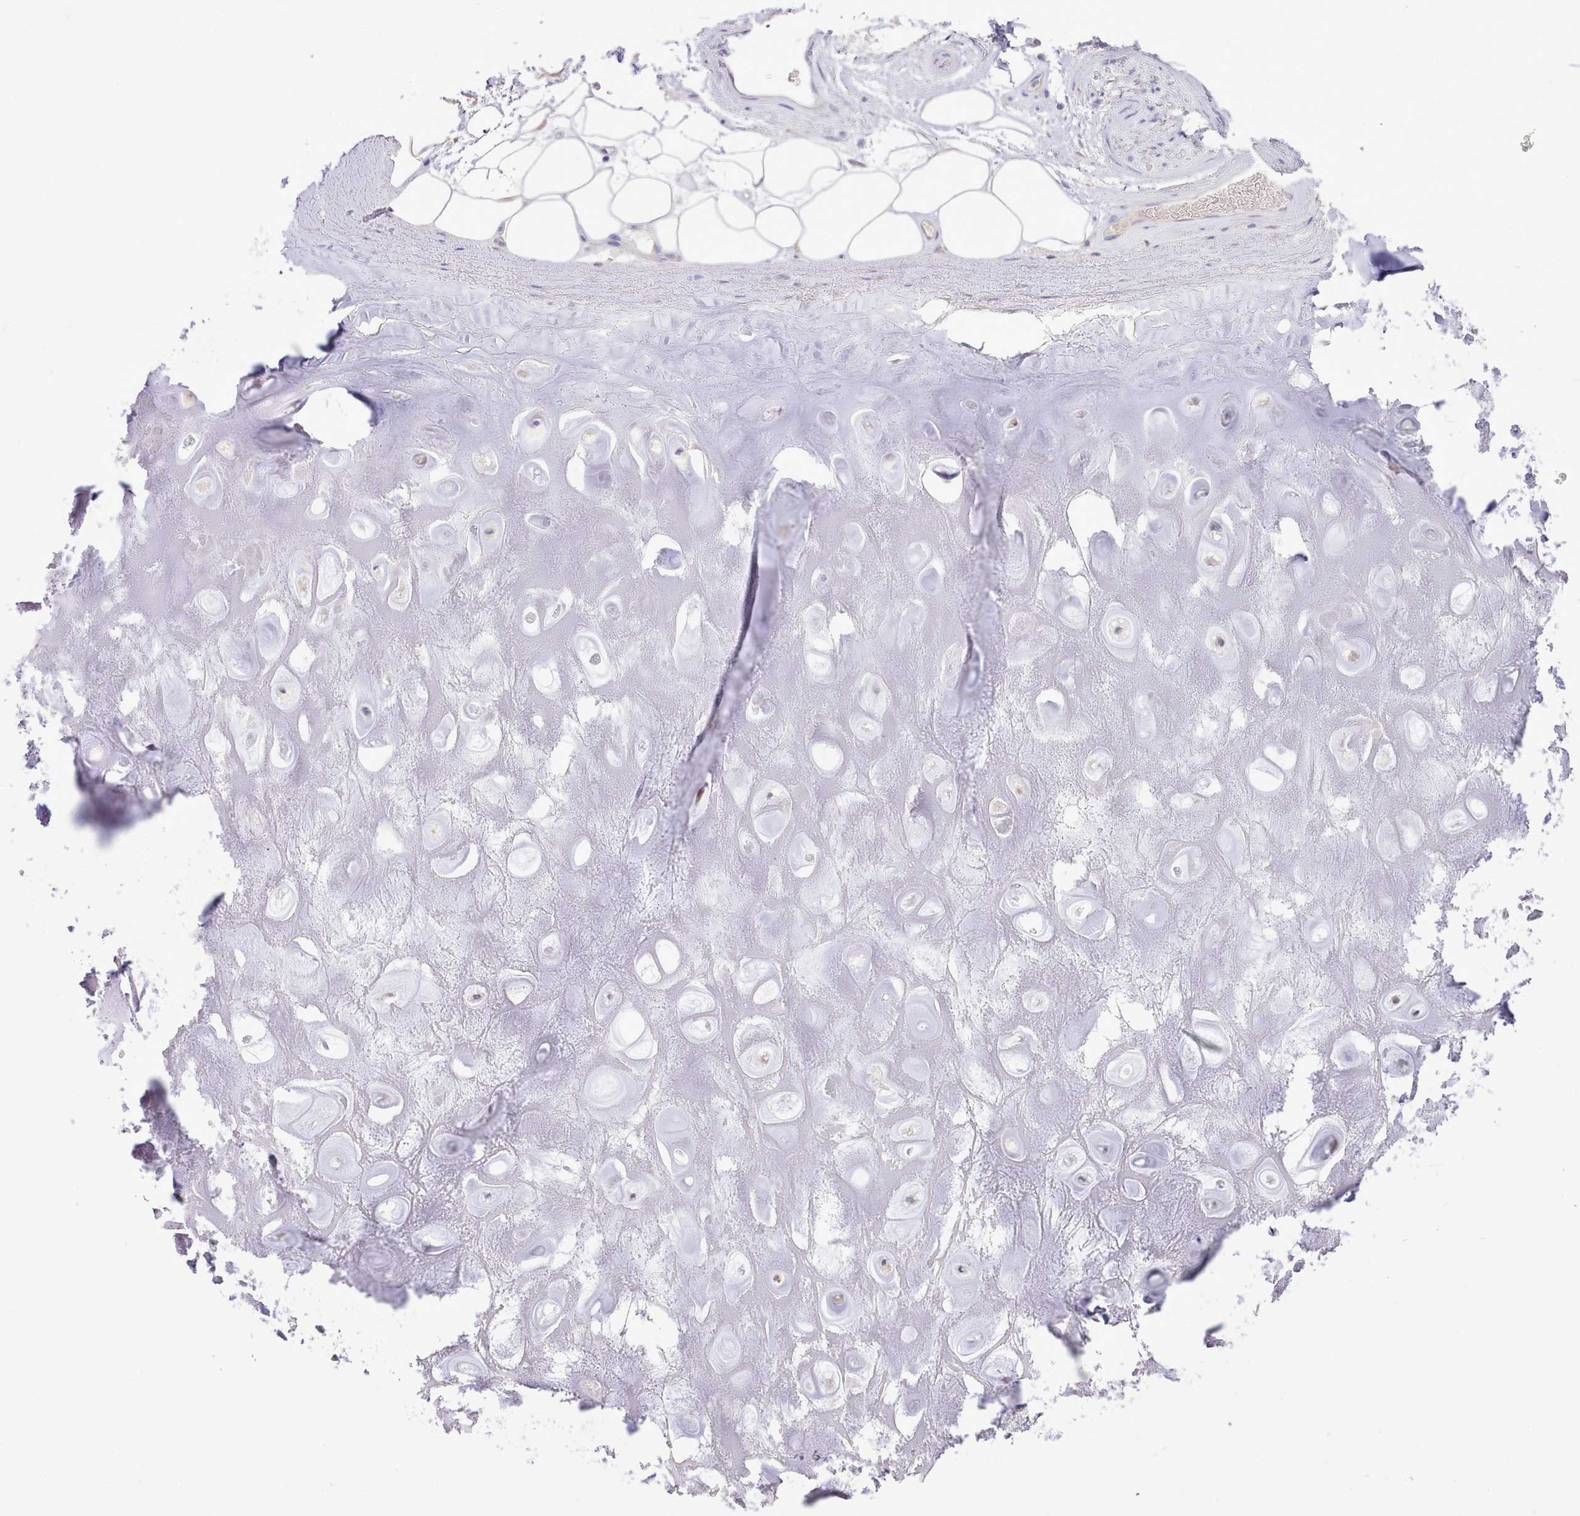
{"staining": {"intensity": "negative", "quantity": "none", "location": "none"}, "tissue": "adipose tissue", "cell_type": "Adipocytes", "image_type": "normal", "snomed": [{"axis": "morphology", "description": "Normal tissue, NOS"}, {"axis": "topography", "description": "Cartilage tissue"}], "caption": "Immunohistochemical staining of normal human adipose tissue reveals no significant expression in adipocytes. (DAB (3,3'-diaminobenzidine) immunohistochemistry, high magnification).", "gene": "CCL1", "patient": {"sex": "male", "age": 81}}